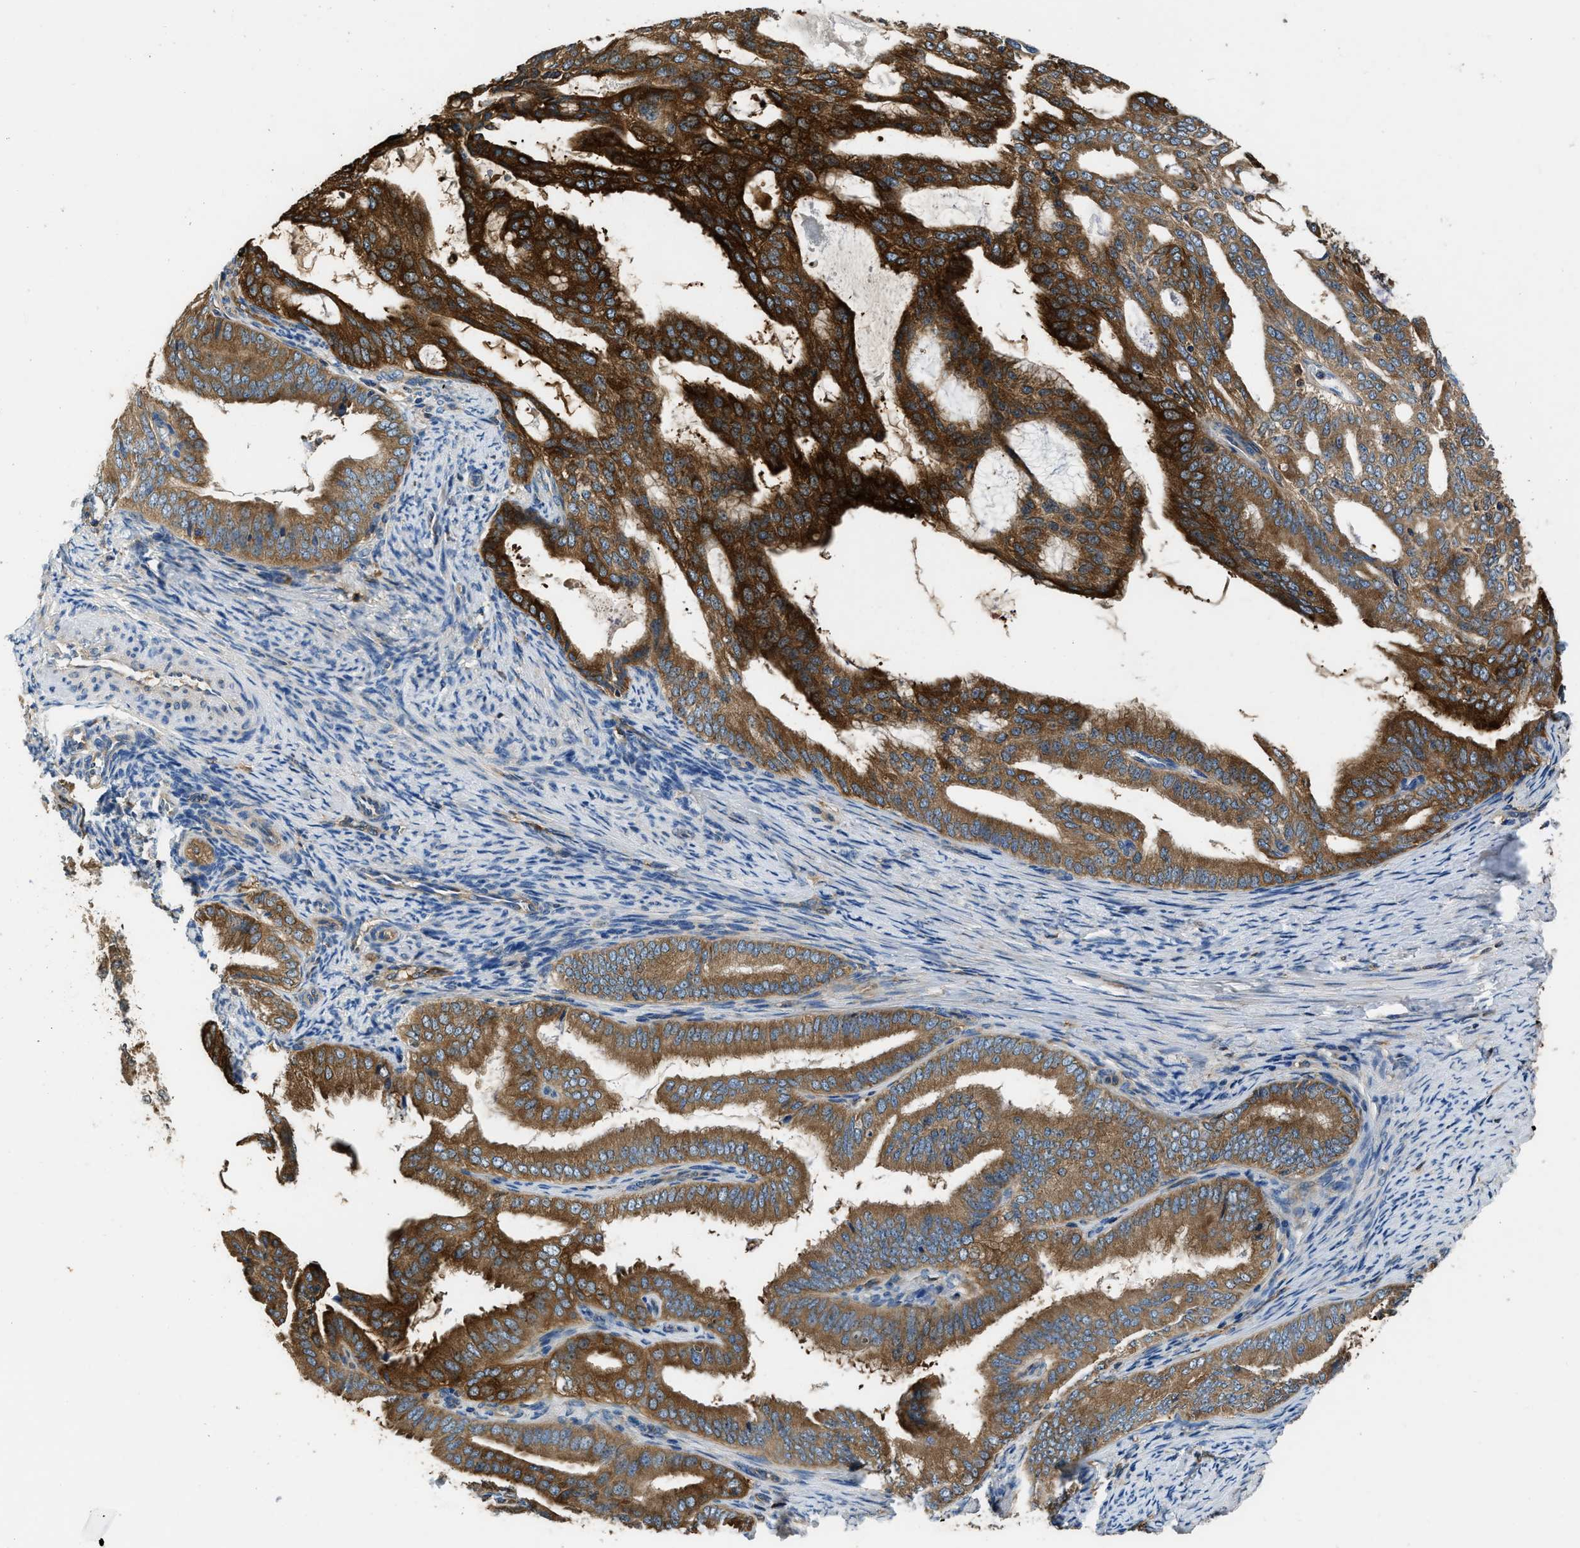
{"staining": {"intensity": "strong", "quantity": ">75%", "location": "cytoplasmic/membranous"}, "tissue": "endometrial cancer", "cell_type": "Tumor cells", "image_type": "cancer", "snomed": [{"axis": "morphology", "description": "Adenocarcinoma, NOS"}, {"axis": "topography", "description": "Endometrium"}], "caption": "Endometrial adenocarcinoma was stained to show a protein in brown. There is high levels of strong cytoplasmic/membranous staining in about >75% of tumor cells.", "gene": "PKM", "patient": {"sex": "female", "age": 58}}